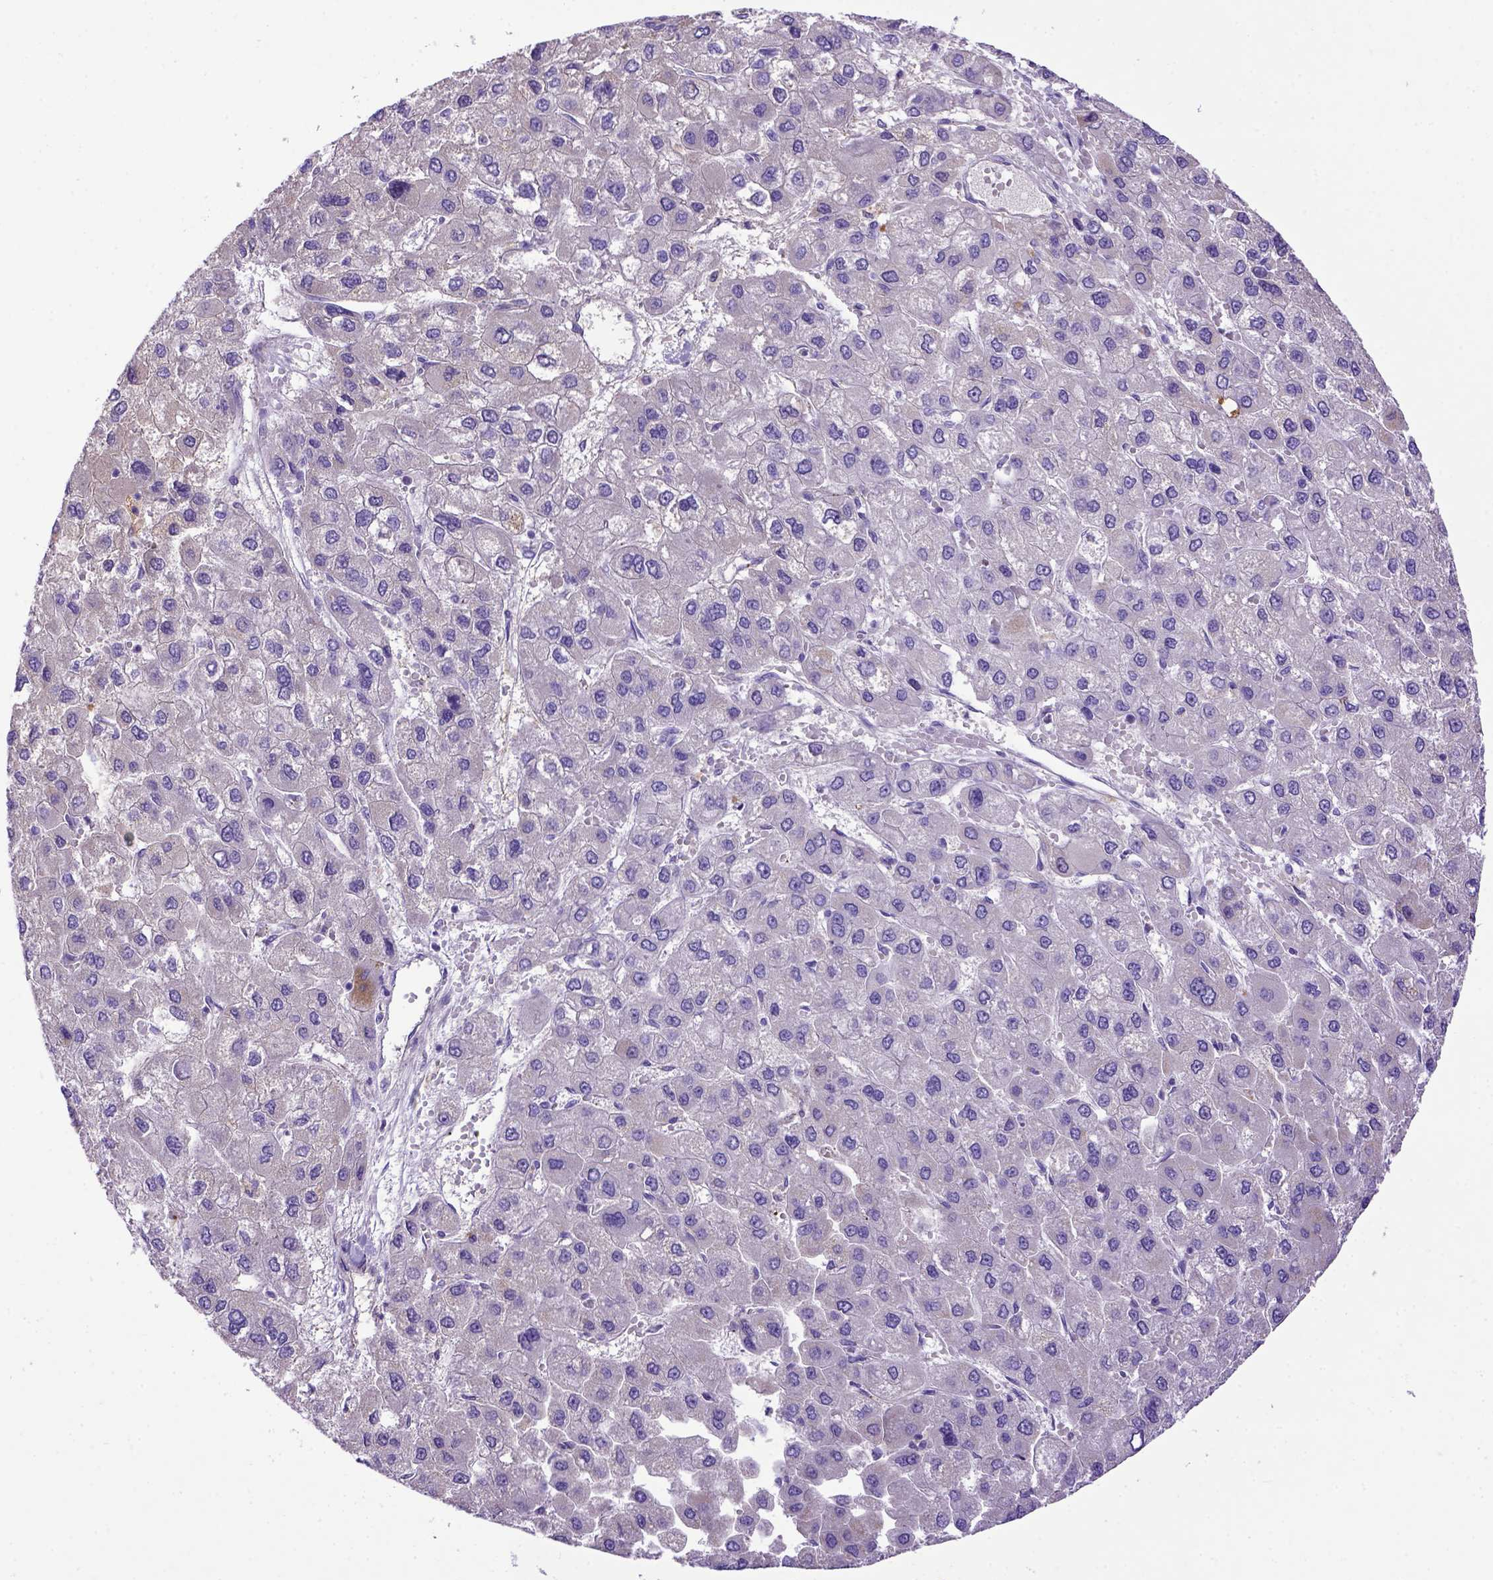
{"staining": {"intensity": "negative", "quantity": "none", "location": "none"}, "tissue": "liver cancer", "cell_type": "Tumor cells", "image_type": "cancer", "snomed": [{"axis": "morphology", "description": "Carcinoma, Hepatocellular, NOS"}, {"axis": "topography", "description": "Liver"}], "caption": "There is no significant staining in tumor cells of liver hepatocellular carcinoma. (DAB (3,3'-diaminobenzidine) IHC with hematoxylin counter stain).", "gene": "ADAM12", "patient": {"sex": "female", "age": 41}}